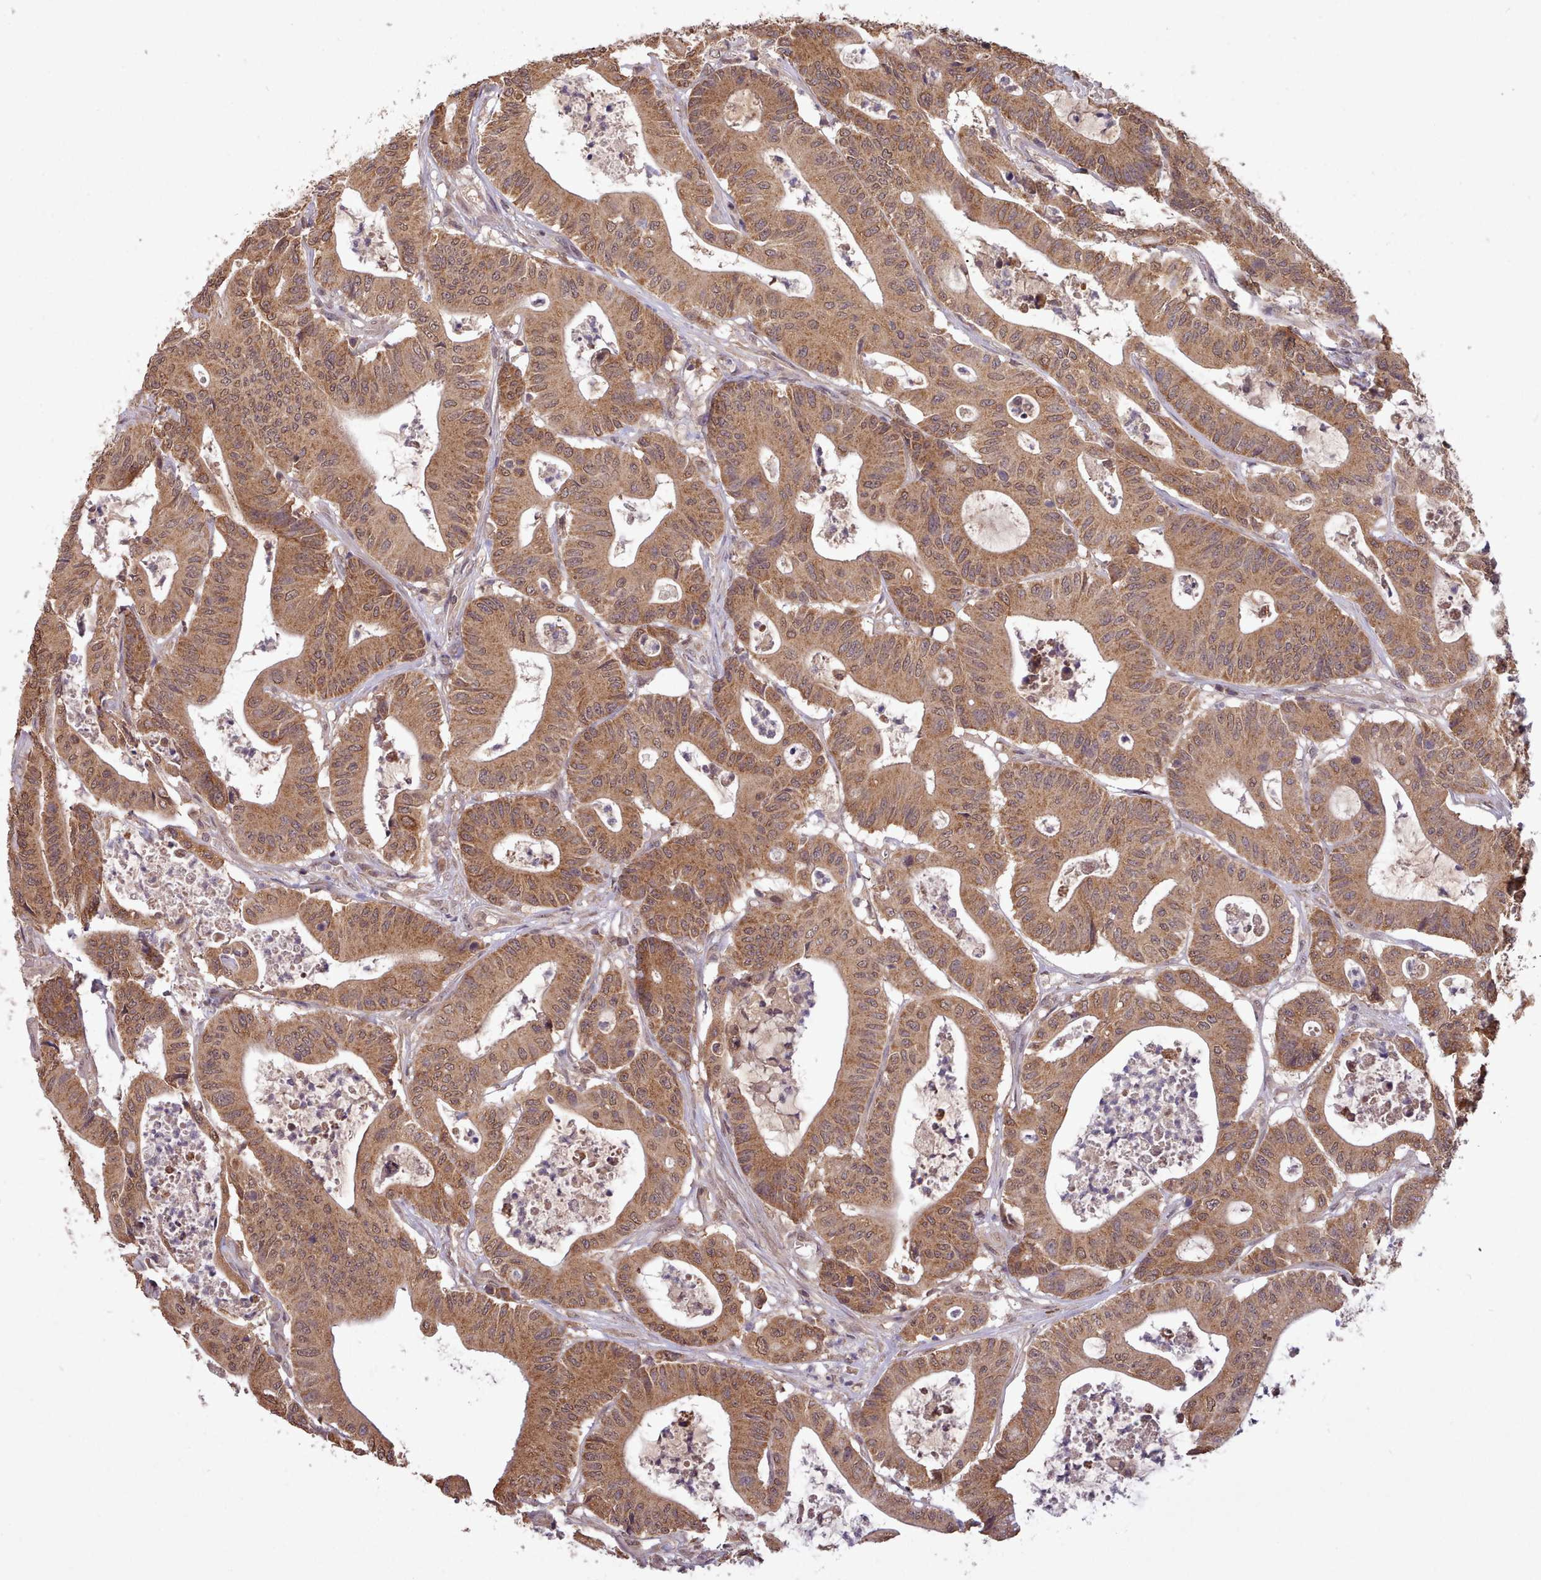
{"staining": {"intensity": "moderate", "quantity": ">75%", "location": "cytoplasmic/membranous,nuclear"}, "tissue": "colorectal cancer", "cell_type": "Tumor cells", "image_type": "cancer", "snomed": [{"axis": "morphology", "description": "Adenocarcinoma, NOS"}, {"axis": "topography", "description": "Colon"}], "caption": "The micrograph reveals a brown stain indicating the presence of a protein in the cytoplasmic/membranous and nuclear of tumor cells in colorectal cancer. Ihc stains the protein of interest in brown and the nuclei are stained blue.", "gene": "PIP4P1", "patient": {"sex": "female", "age": 84}}